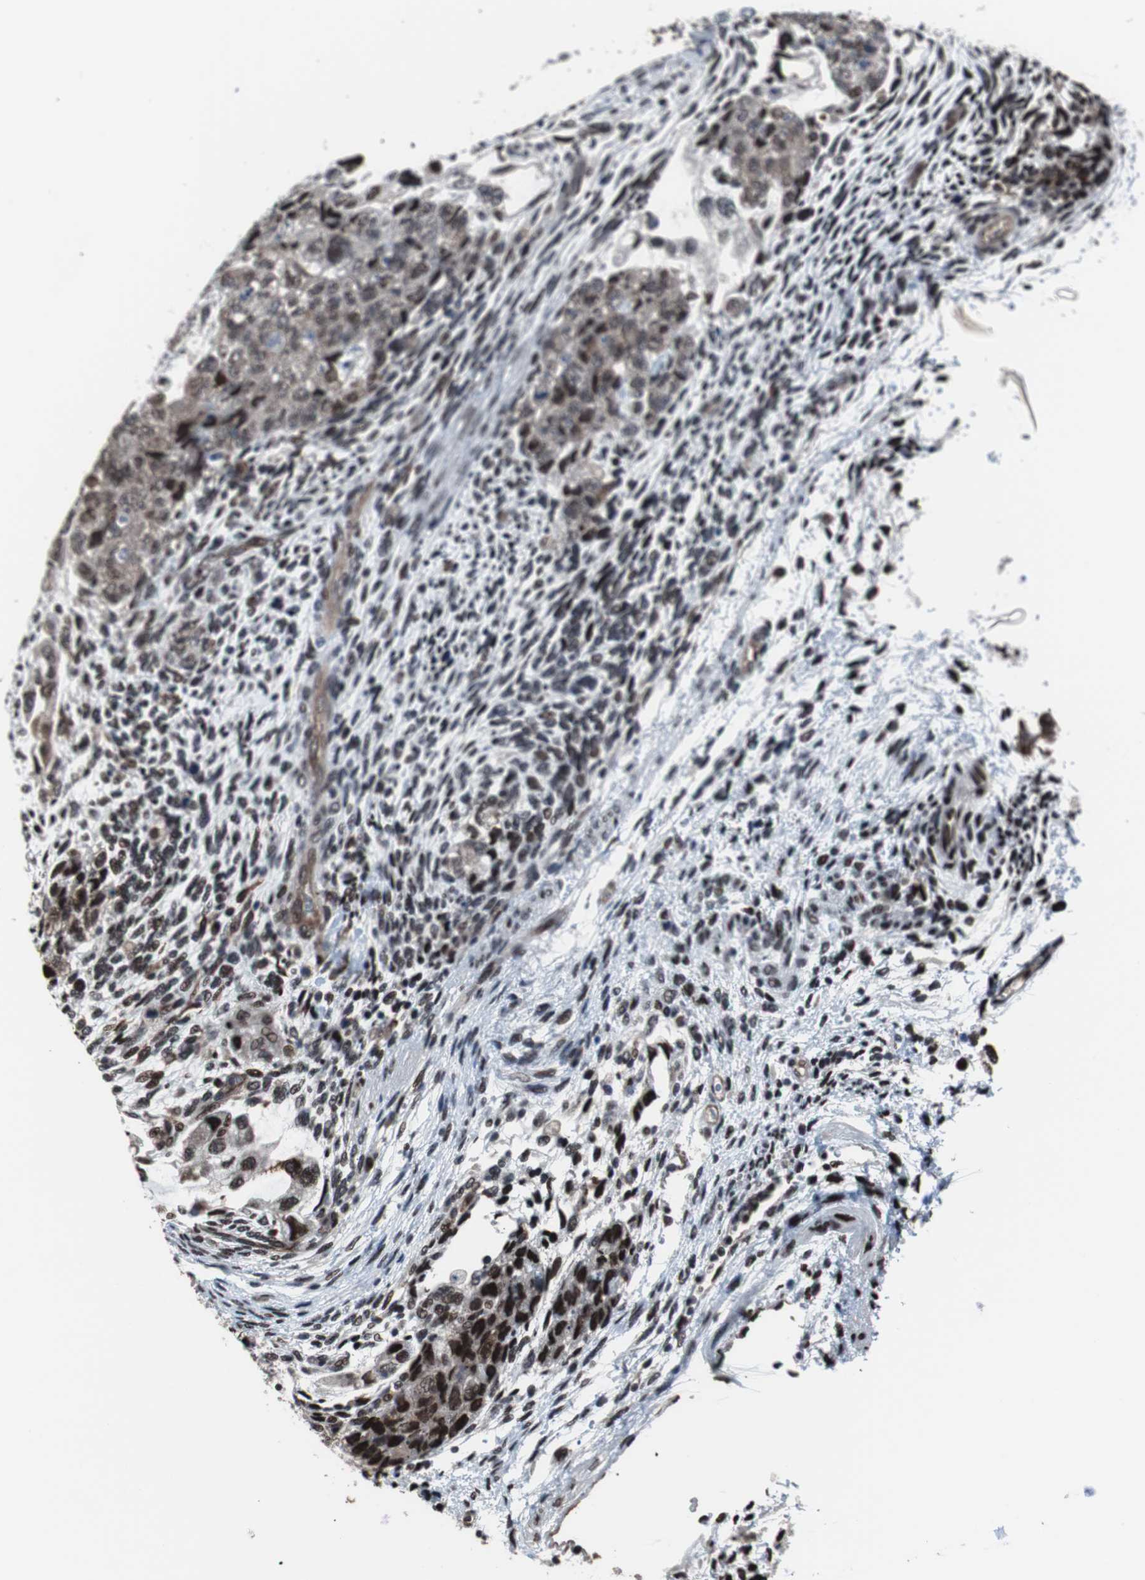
{"staining": {"intensity": "weak", "quantity": "25%-75%", "location": "cytoplasmic/membranous,nuclear"}, "tissue": "testis cancer", "cell_type": "Tumor cells", "image_type": "cancer", "snomed": [{"axis": "morphology", "description": "Normal tissue, NOS"}, {"axis": "morphology", "description": "Carcinoma, Embryonal, NOS"}, {"axis": "topography", "description": "Testis"}], "caption": "Testis cancer stained for a protein demonstrates weak cytoplasmic/membranous and nuclear positivity in tumor cells. (brown staining indicates protein expression, while blue staining denotes nuclei).", "gene": "POGZ", "patient": {"sex": "male", "age": 36}}